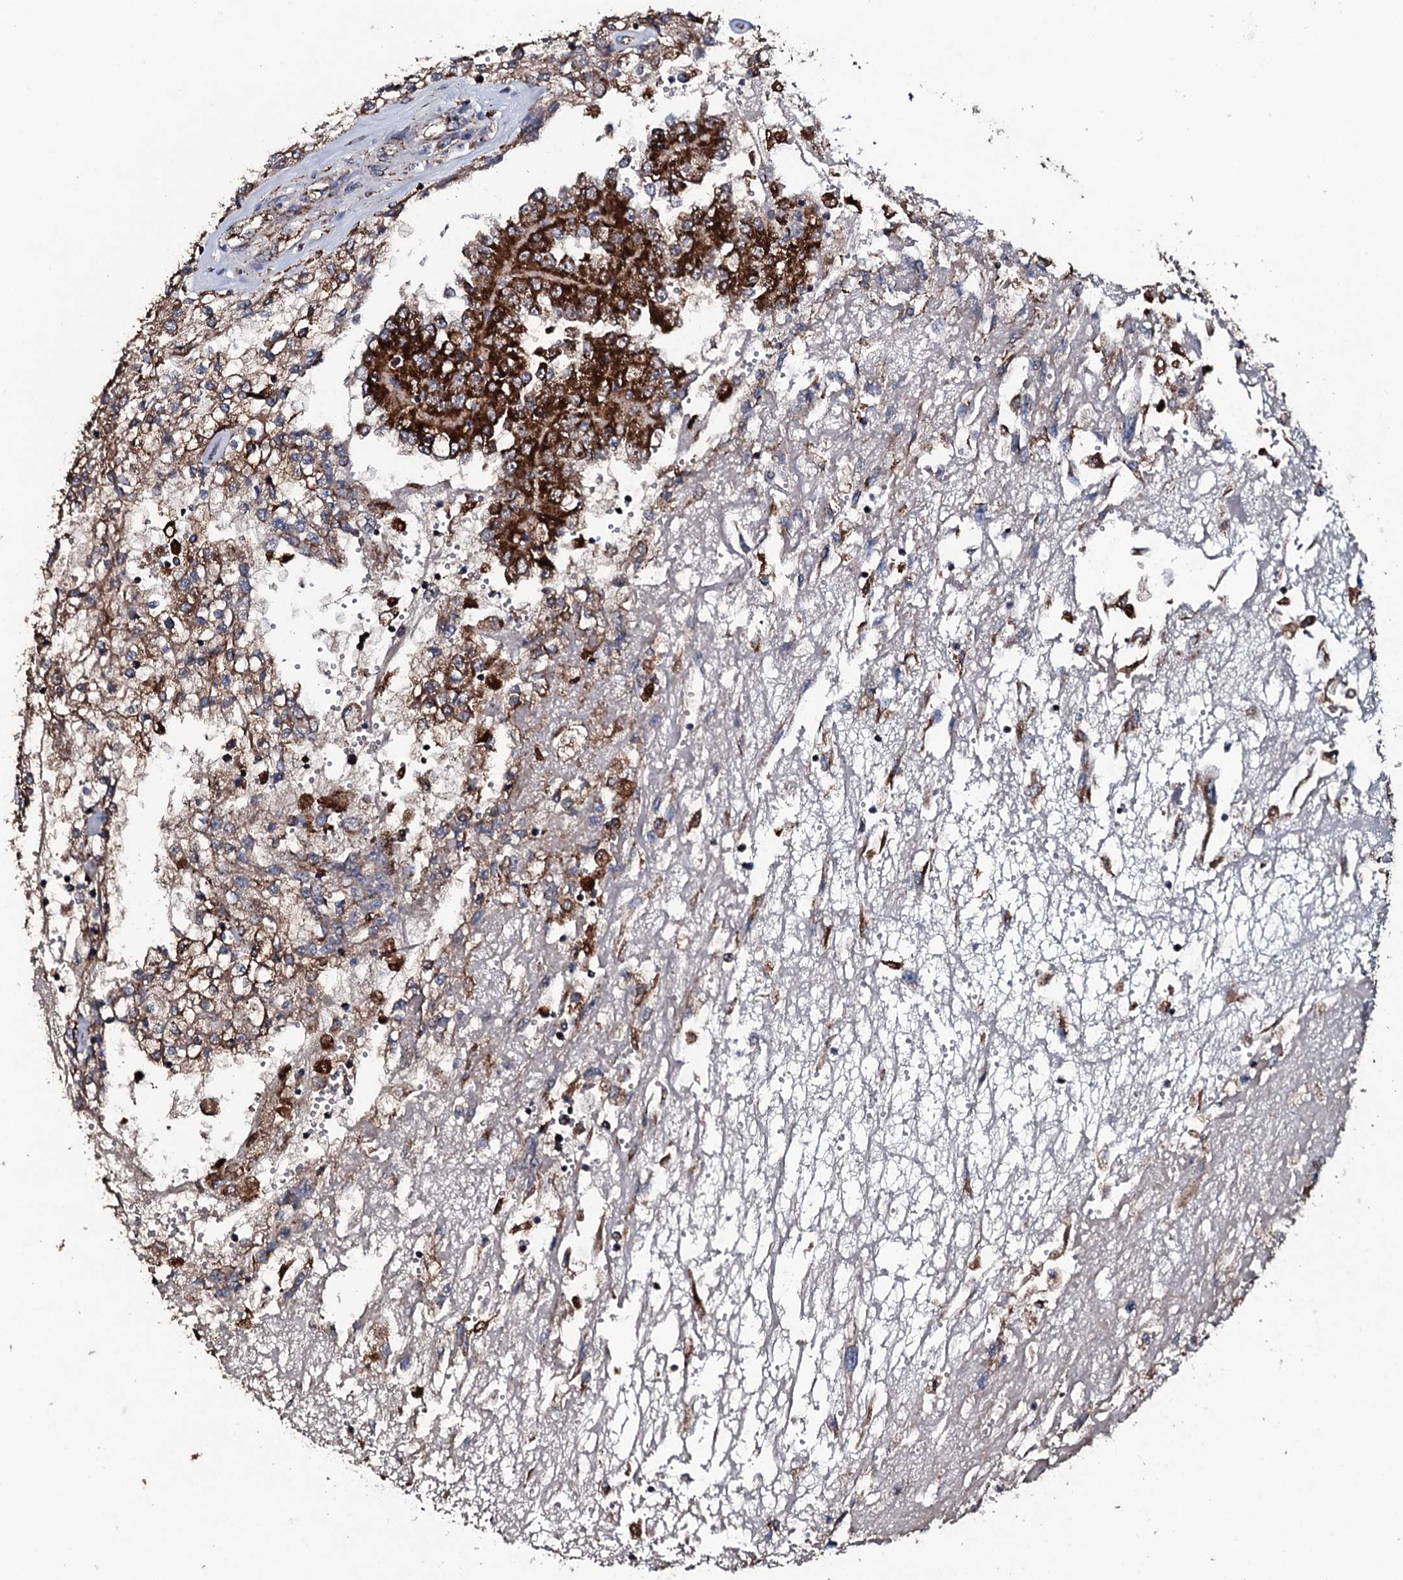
{"staining": {"intensity": "strong", "quantity": ">75%", "location": "cytoplasmic/membranous"}, "tissue": "renal cancer", "cell_type": "Tumor cells", "image_type": "cancer", "snomed": [{"axis": "morphology", "description": "Adenocarcinoma, NOS"}, {"axis": "topography", "description": "Kidney"}], "caption": "Renal cancer was stained to show a protein in brown. There is high levels of strong cytoplasmic/membranous positivity in approximately >75% of tumor cells.", "gene": "DYNC2I2", "patient": {"sex": "female", "age": 52}}